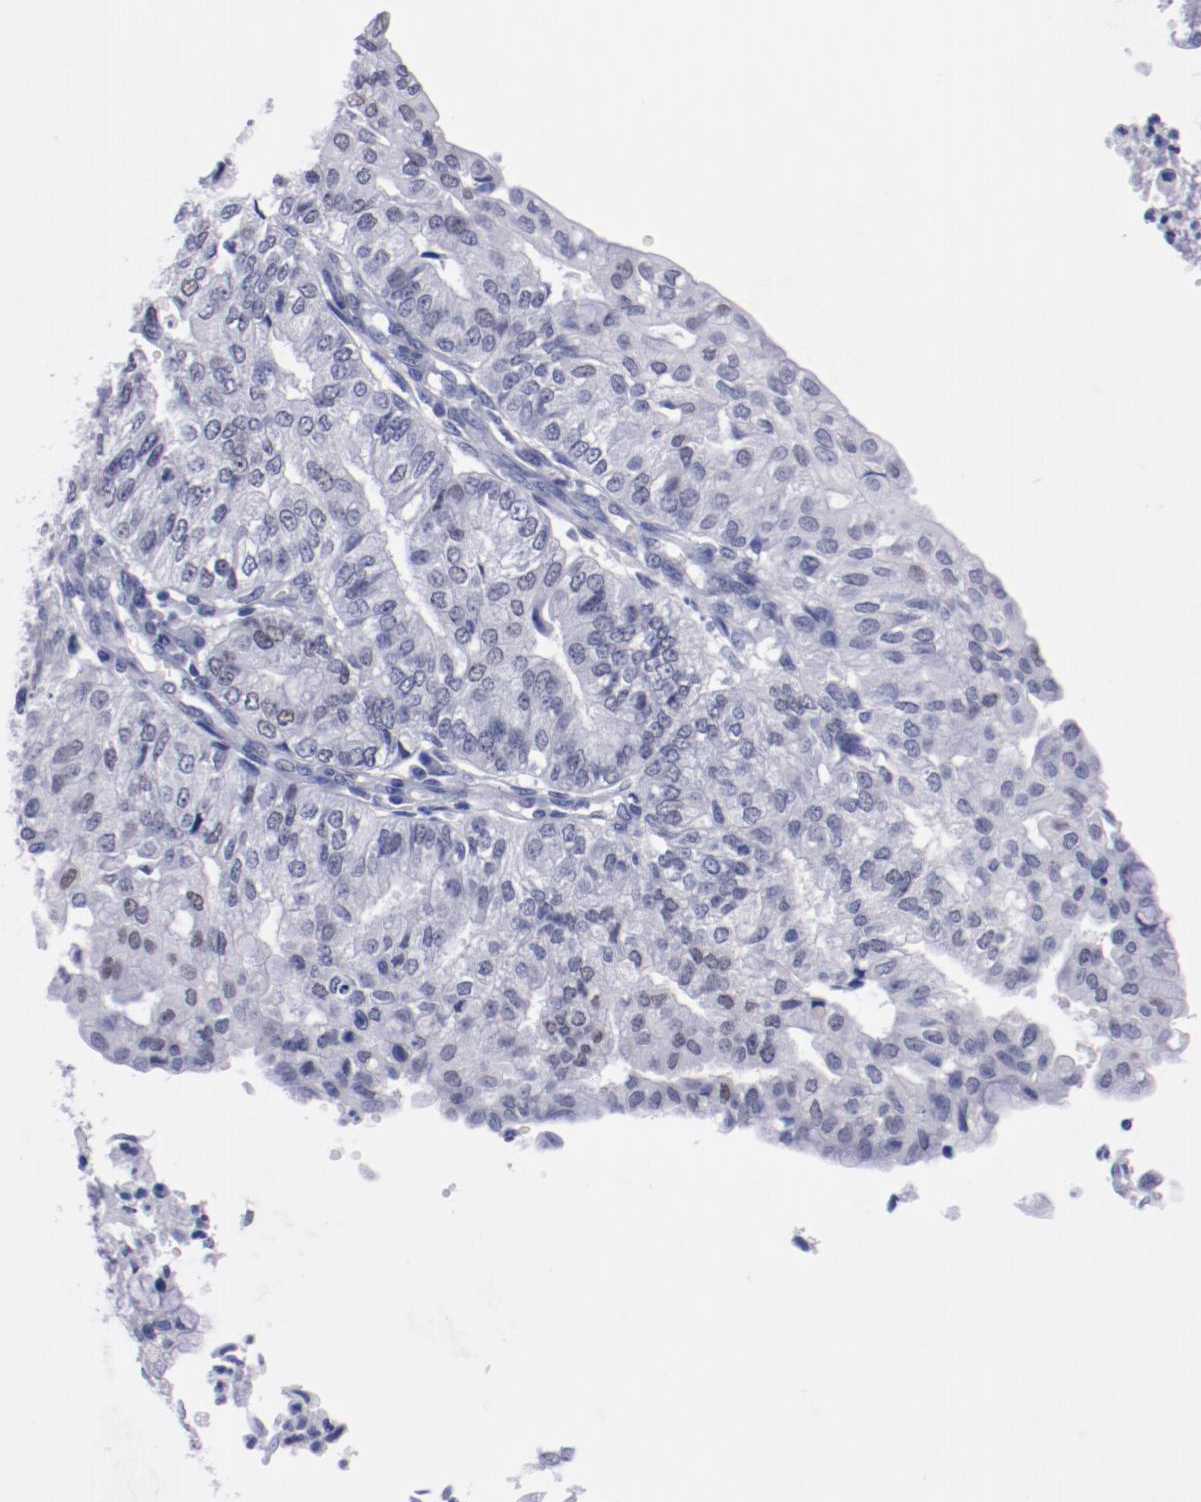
{"staining": {"intensity": "weak", "quantity": "<25%", "location": "nuclear"}, "tissue": "endometrial cancer", "cell_type": "Tumor cells", "image_type": "cancer", "snomed": [{"axis": "morphology", "description": "Adenocarcinoma, NOS"}, {"axis": "topography", "description": "Endometrium"}], "caption": "Immunohistochemistry (IHC) of endometrial adenocarcinoma demonstrates no positivity in tumor cells.", "gene": "HNF1B", "patient": {"sex": "female", "age": 59}}